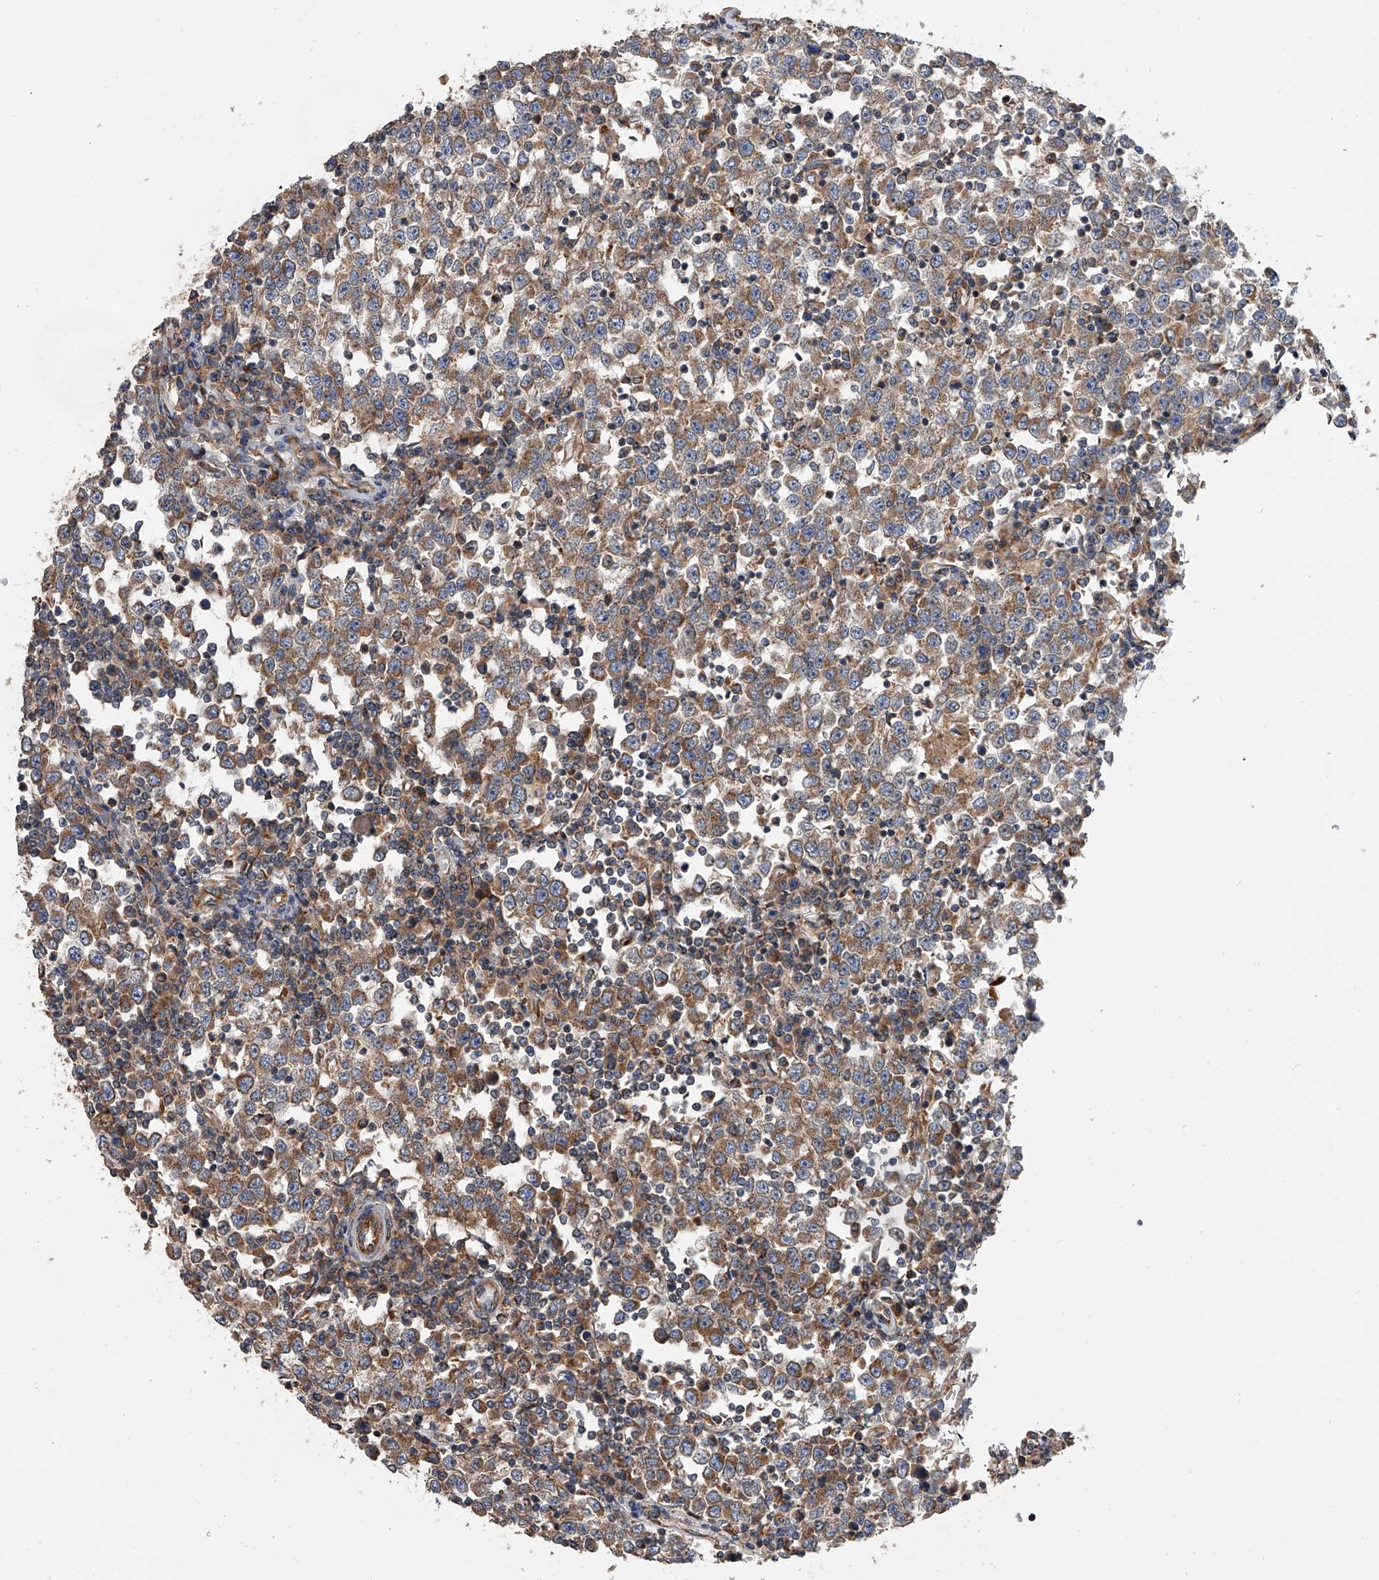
{"staining": {"intensity": "weak", "quantity": "25%-75%", "location": "cytoplasmic/membranous"}, "tissue": "testis cancer", "cell_type": "Tumor cells", "image_type": "cancer", "snomed": [{"axis": "morphology", "description": "Seminoma, NOS"}, {"axis": "topography", "description": "Testis"}], "caption": "This is an image of immunohistochemistry (IHC) staining of testis seminoma, which shows weak expression in the cytoplasmic/membranous of tumor cells.", "gene": "EXOC4", "patient": {"sex": "male", "age": 65}}